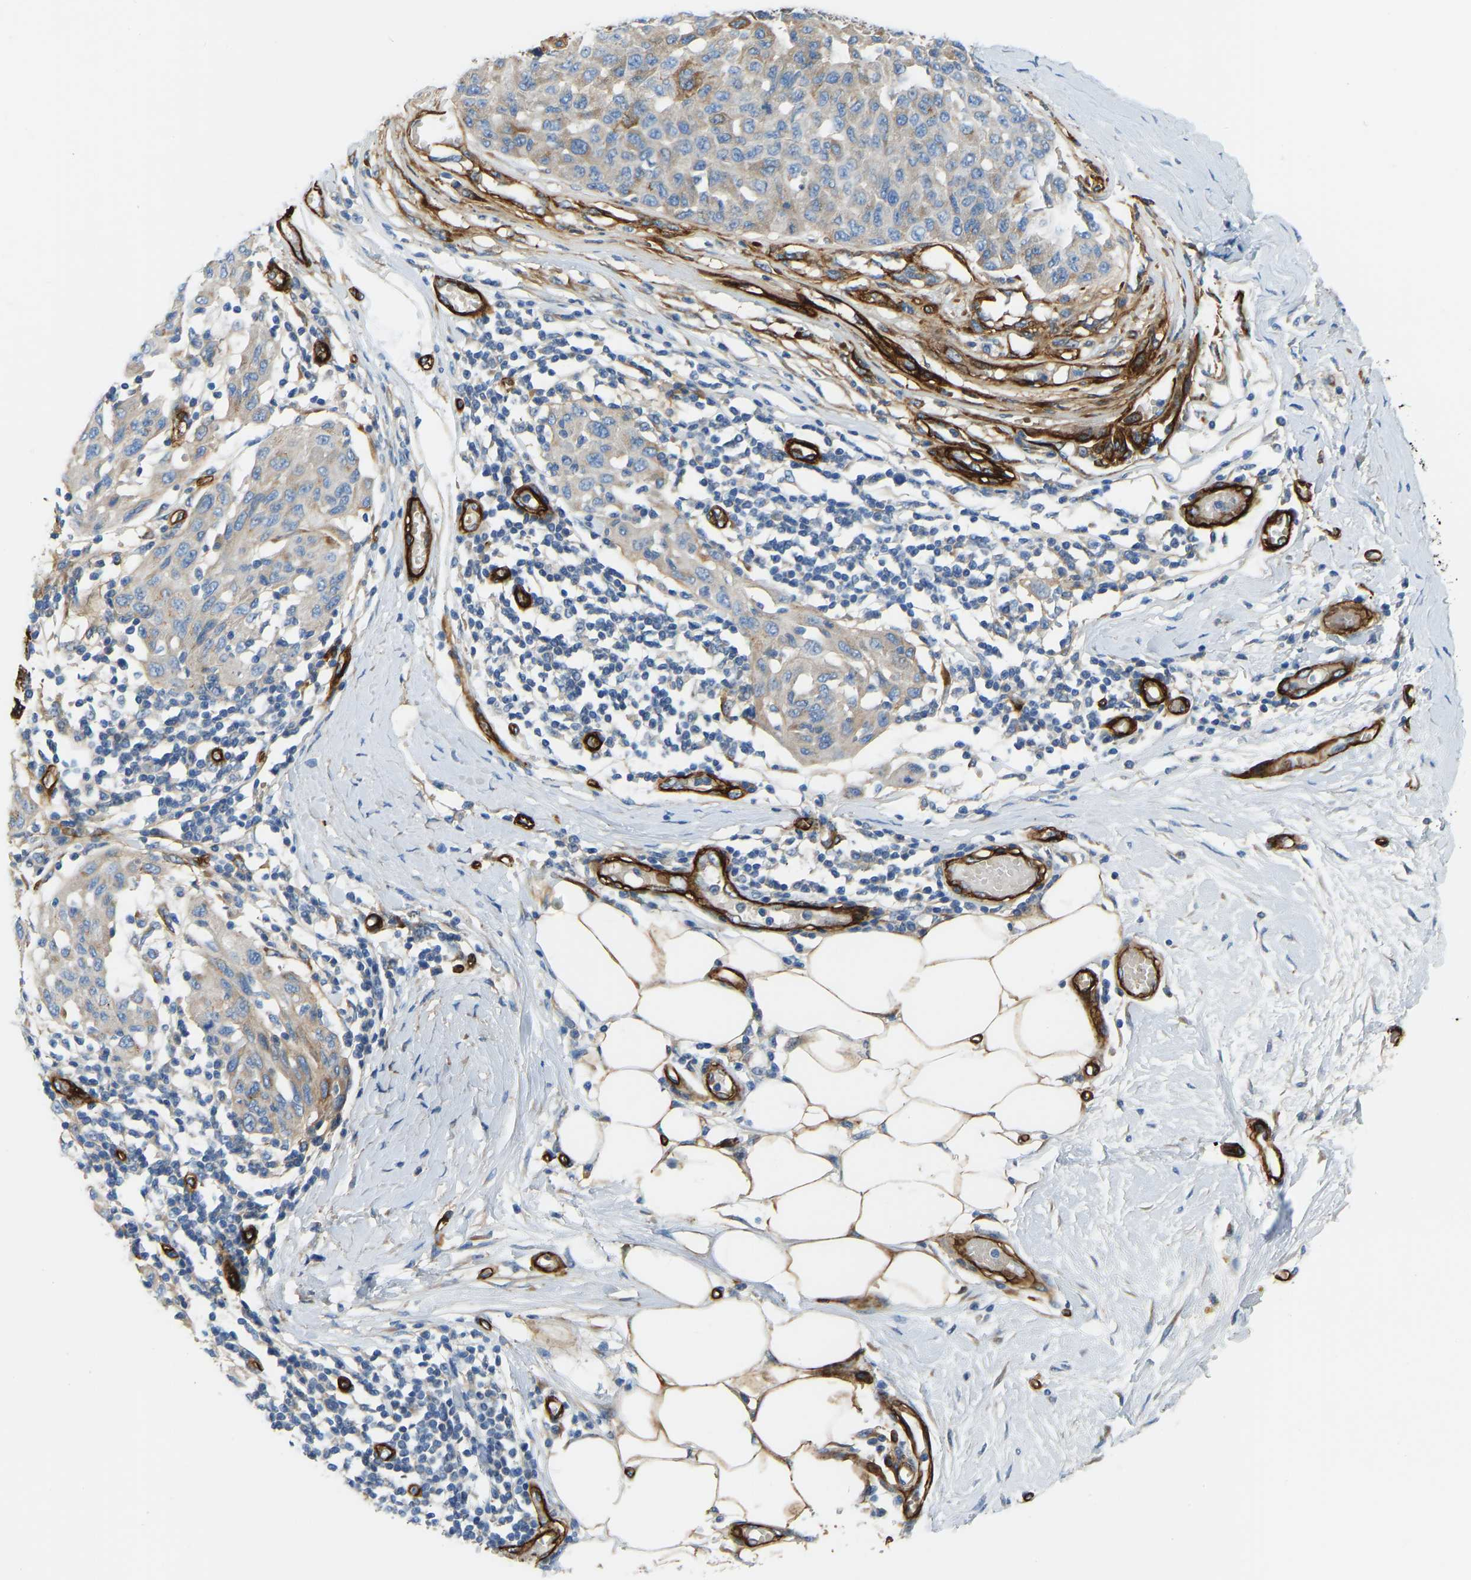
{"staining": {"intensity": "moderate", "quantity": "<25%", "location": "cytoplasmic/membranous"}, "tissue": "melanoma", "cell_type": "Tumor cells", "image_type": "cancer", "snomed": [{"axis": "morphology", "description": "Normal tissue, NOS"}, {"axis": "morphology", "description": "Malignant melanoma, NOS"}, {"axis": "topography", "description": "Skin"}], "caption": "Human malignant melanoma stained with a brown dye exhibits moderate cytoplasmic/membranous positive staining in approximately <25% of tumor cells.", "gene": "COL15A1", "patient": {"sex": "male", "age": 62}}